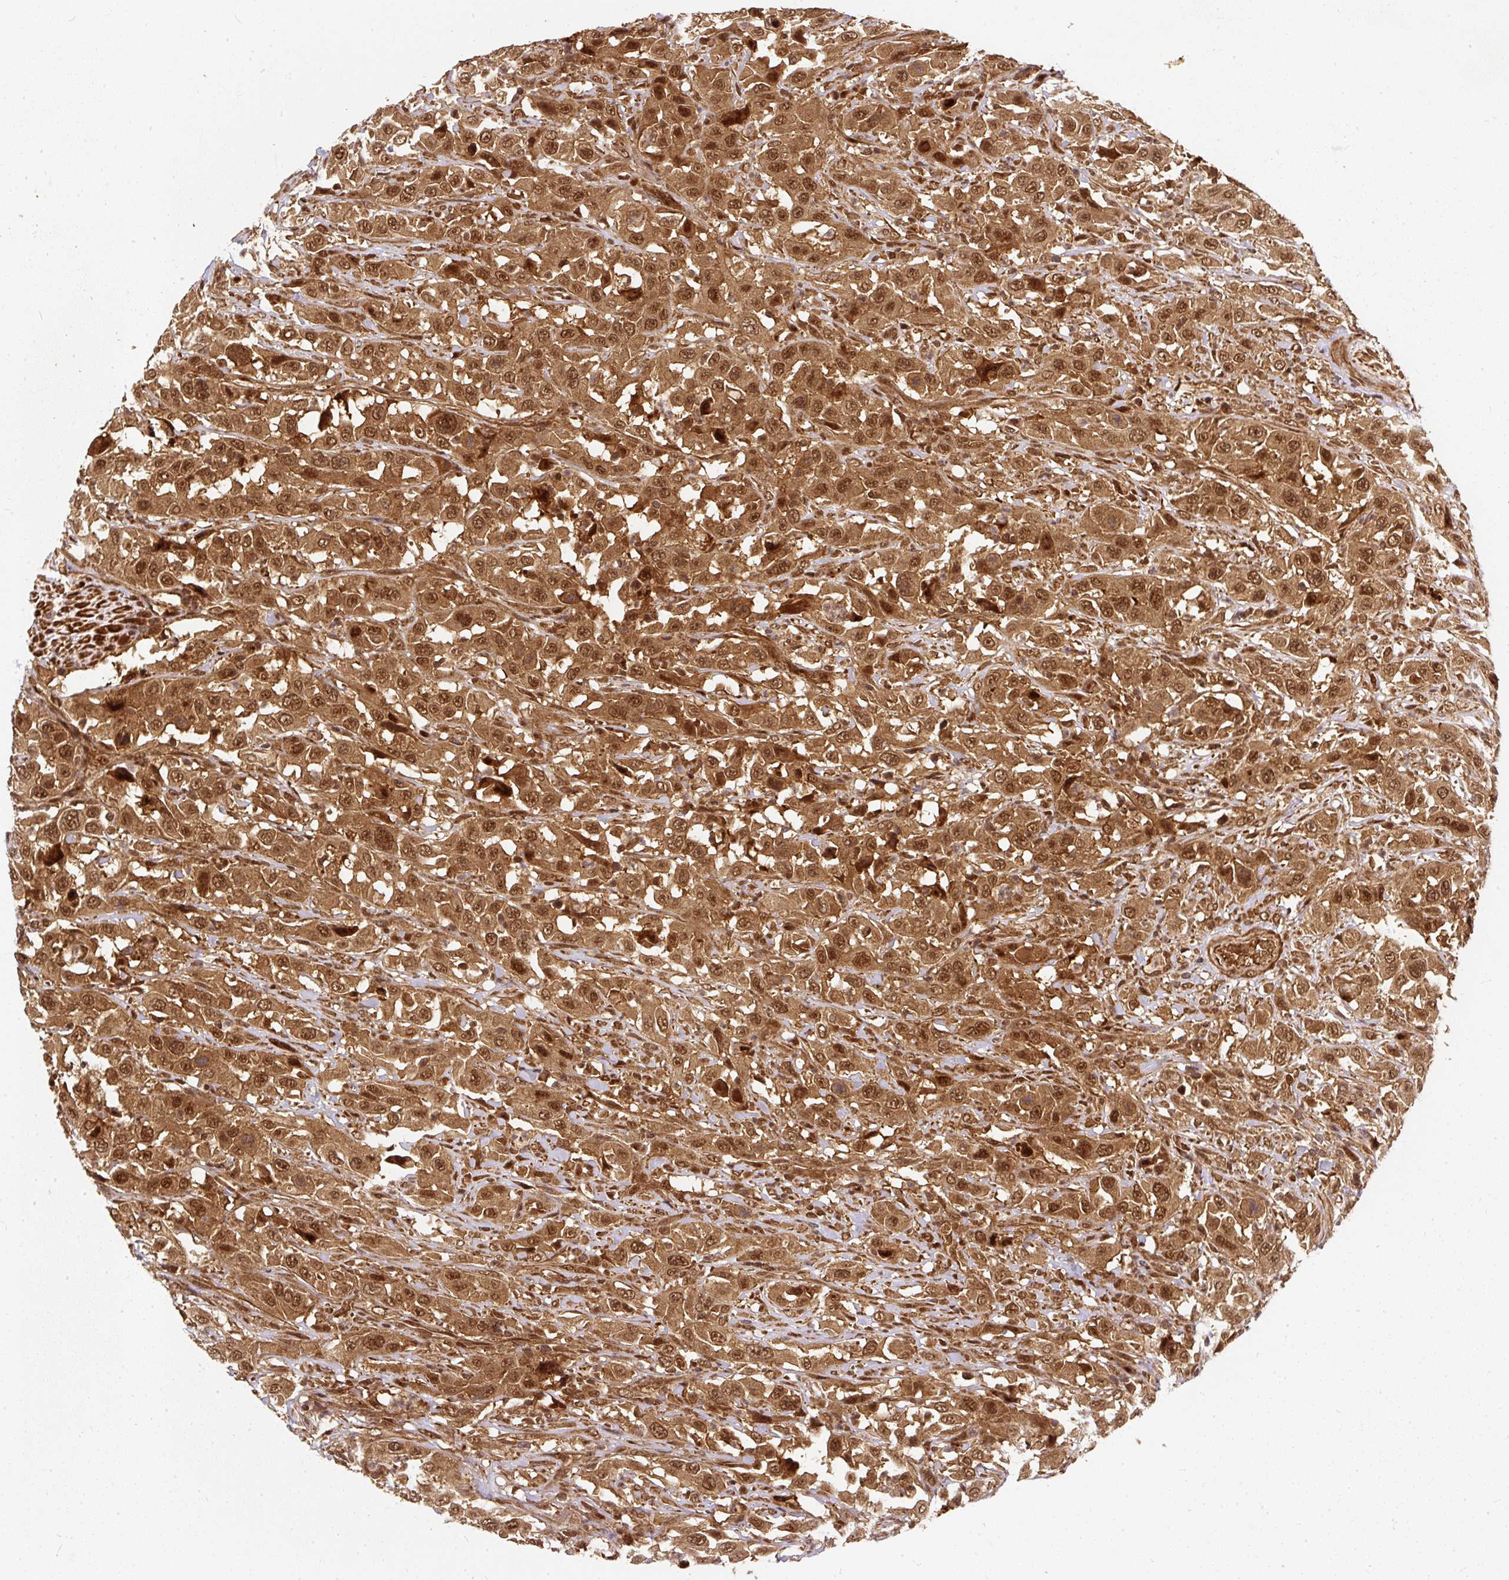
{"staining": {"intensity": "strong", "quantity": ">75%", "location": "cytoplasmic/membranous,nuclear"}, "tissue": "urothelial cancer", "cell_type": "Tumor cells", "image_type": "cancer", "snomed": [{"axis": "morphology", "description": "Urothelial carcinoma, High grade"}, {"axis": "topography", "description": "Urinary bladder"}], "caption": "Urothelial carcinoma (high-grade) stained with immunohistochemistry demonstrates strong cytoplasmic/membranous and nuclear positivity in approximately >75% of tumor cells. The protein of interest is shown in brown color, while the nuclei are stained blue.", "gene": "PSMD1", "patient": {"sex": "male", "age": 61}}